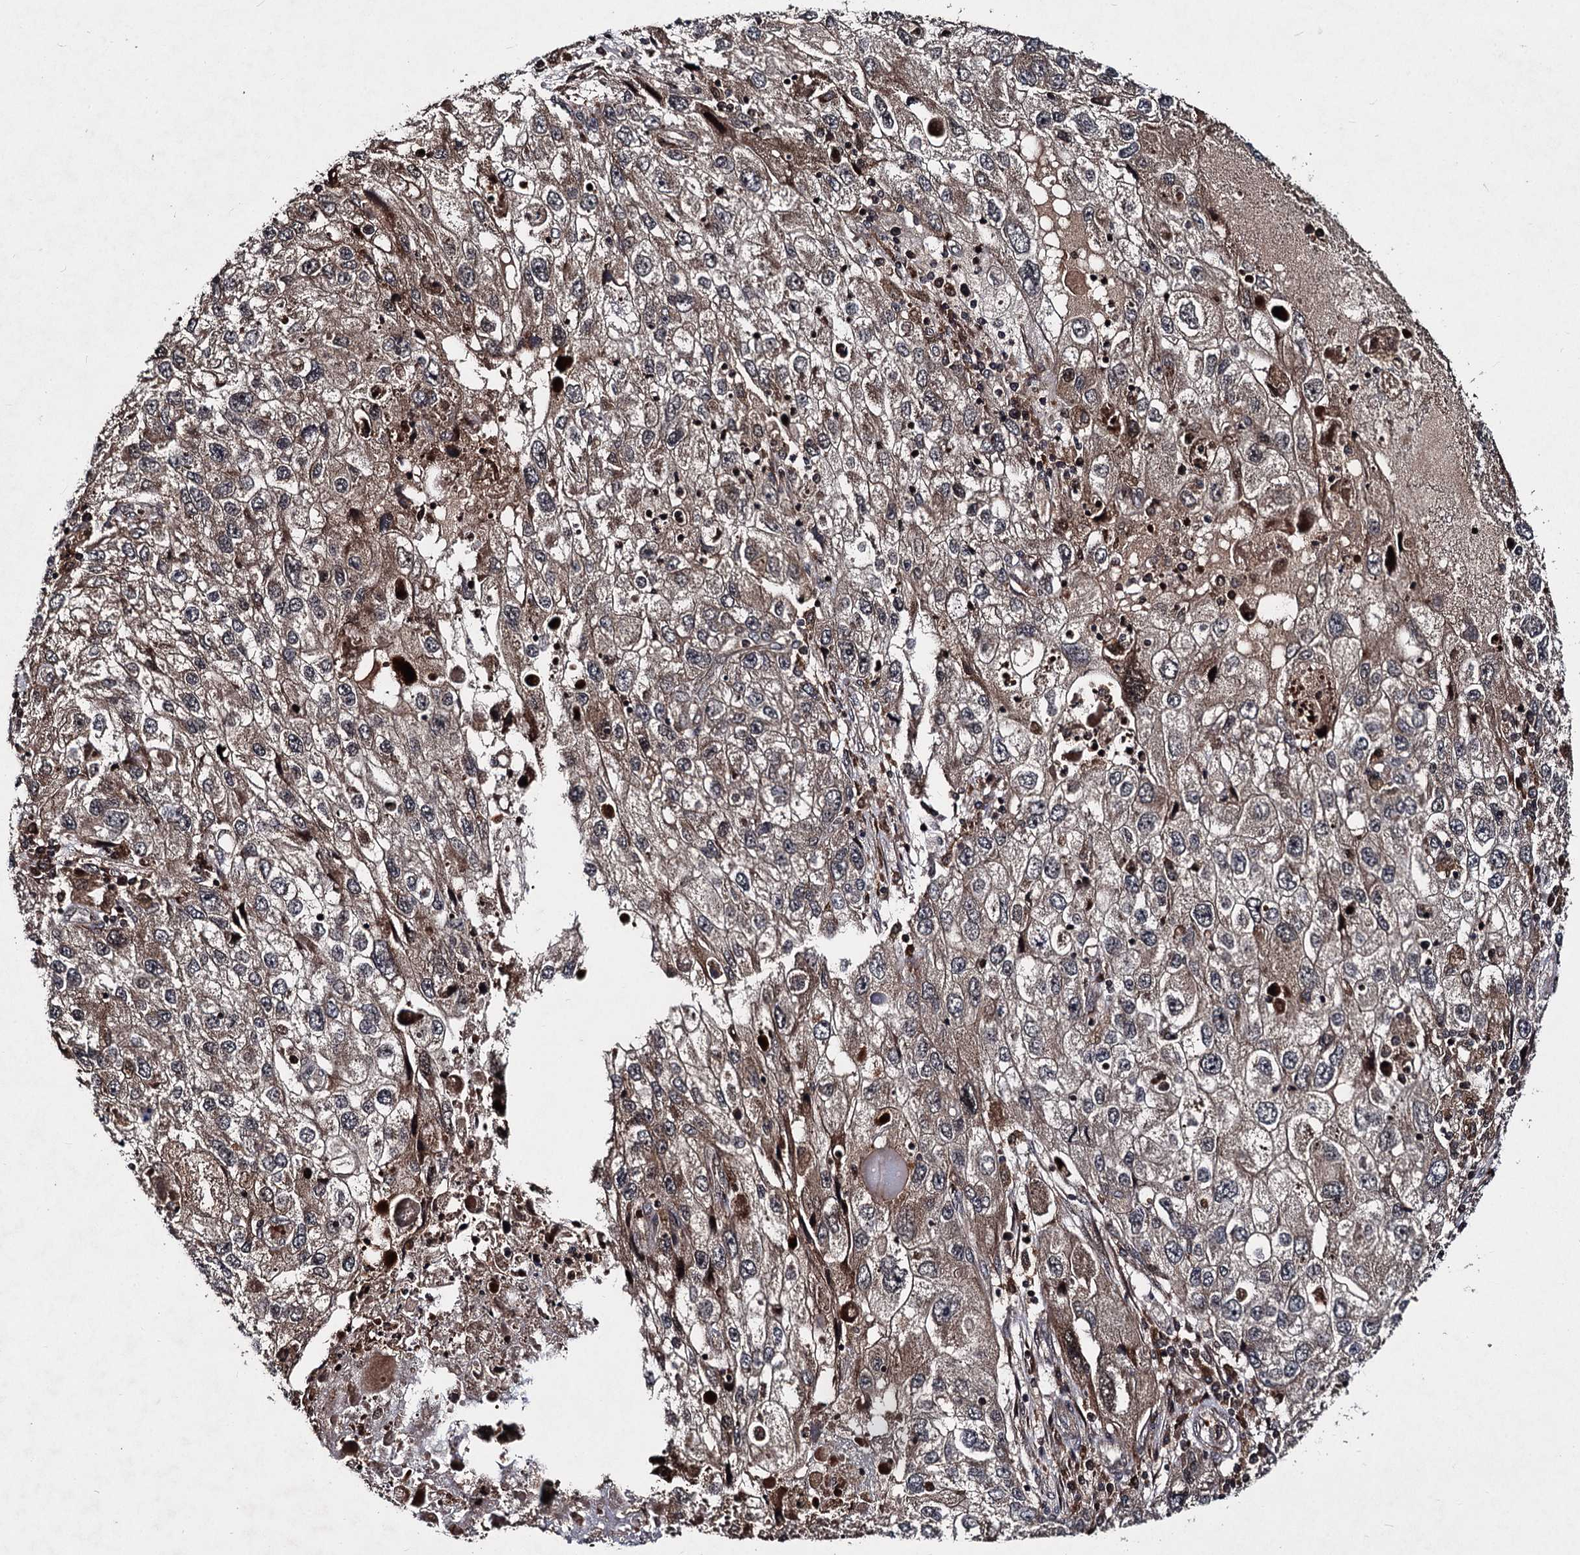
{"staining": {"intensity": "weak", "quantity": ">75%", "location": "cytoplasmic/membranous"}, "tissue": "endometrial cancer", "cell_type": "Tumor cells", "image_type": "cancer", "snomed": [{"axis": "morphology", "description": "Adenocarcinoma, NOS"}, {"axis": "topography", "description": "Endometrium"}], "caption": "Endometrial cancer was stained to show a protein in brown. There is low levels of weak cytoplasmic/membranous expression in approximately >75% of tumor cells. (DAB (3,3'-diaminobenzidine) IHC, brown staining for protein, blue staining for nuclei).", "gene": "BCL2L2", "patient": {"sex": "female", "age": 49}}